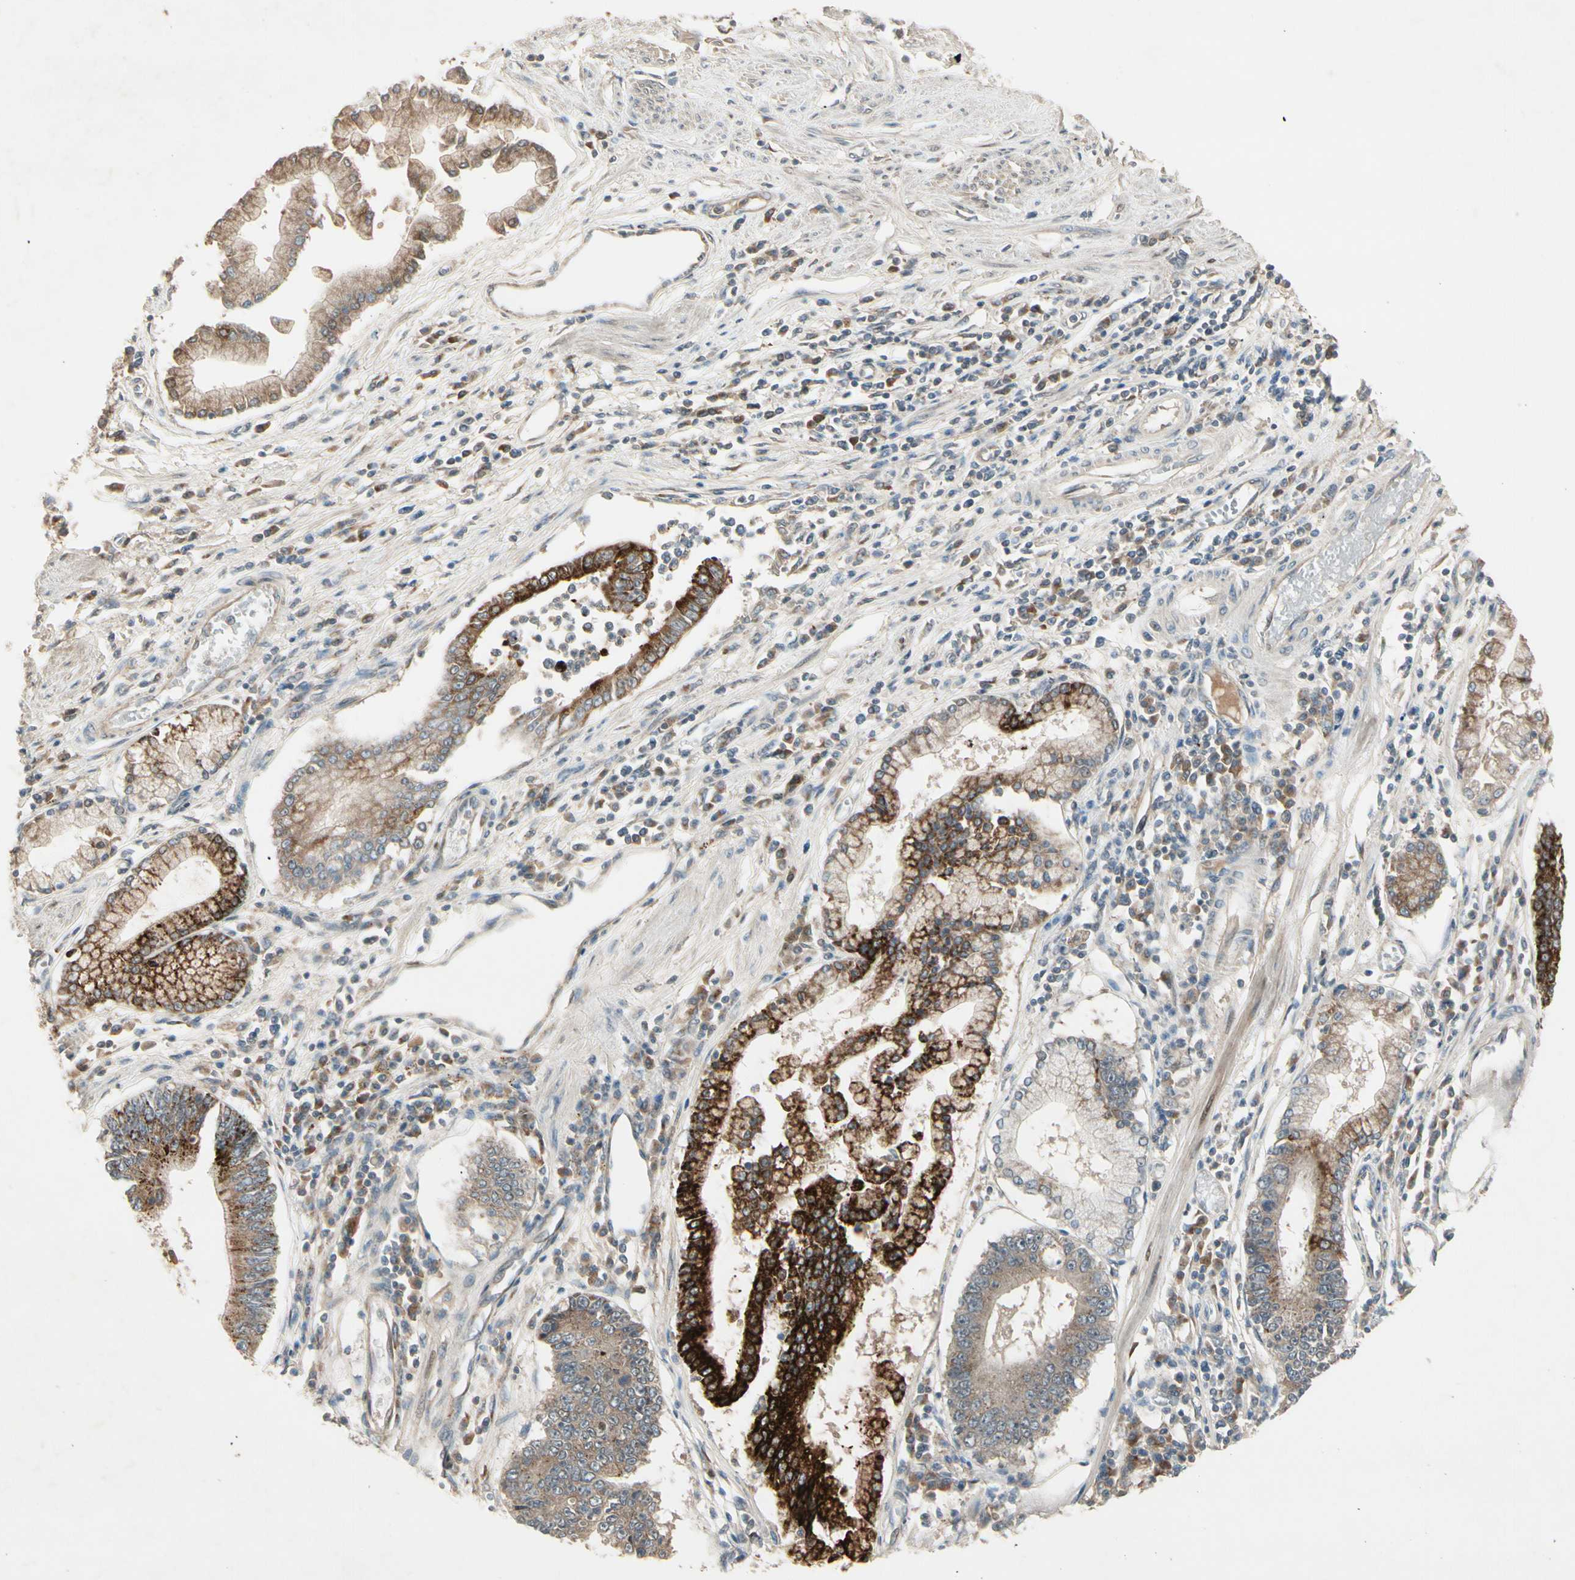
{"staining": {"intensity": "strong", "quantity": "25%-75%", "location": "cytoplasmic/membranous"}, "tissue": "stomach cancer", "cell_type": "Tumor cells", "image_type": "cancer", "snomed": [{"axis": "morphology", "description": "Adenocarcinoma, NOS"}, {"axis": "topography", "description": "Stomach"}], "caption": "A photomicrograph of stomach cancer (adenocarcinoma) stained for a protein reveals strong cytoplasmic/membranous brown staining in tumor cells.", "gene": "FHDC1", "patient": {"sex": "male", "age": 59}}